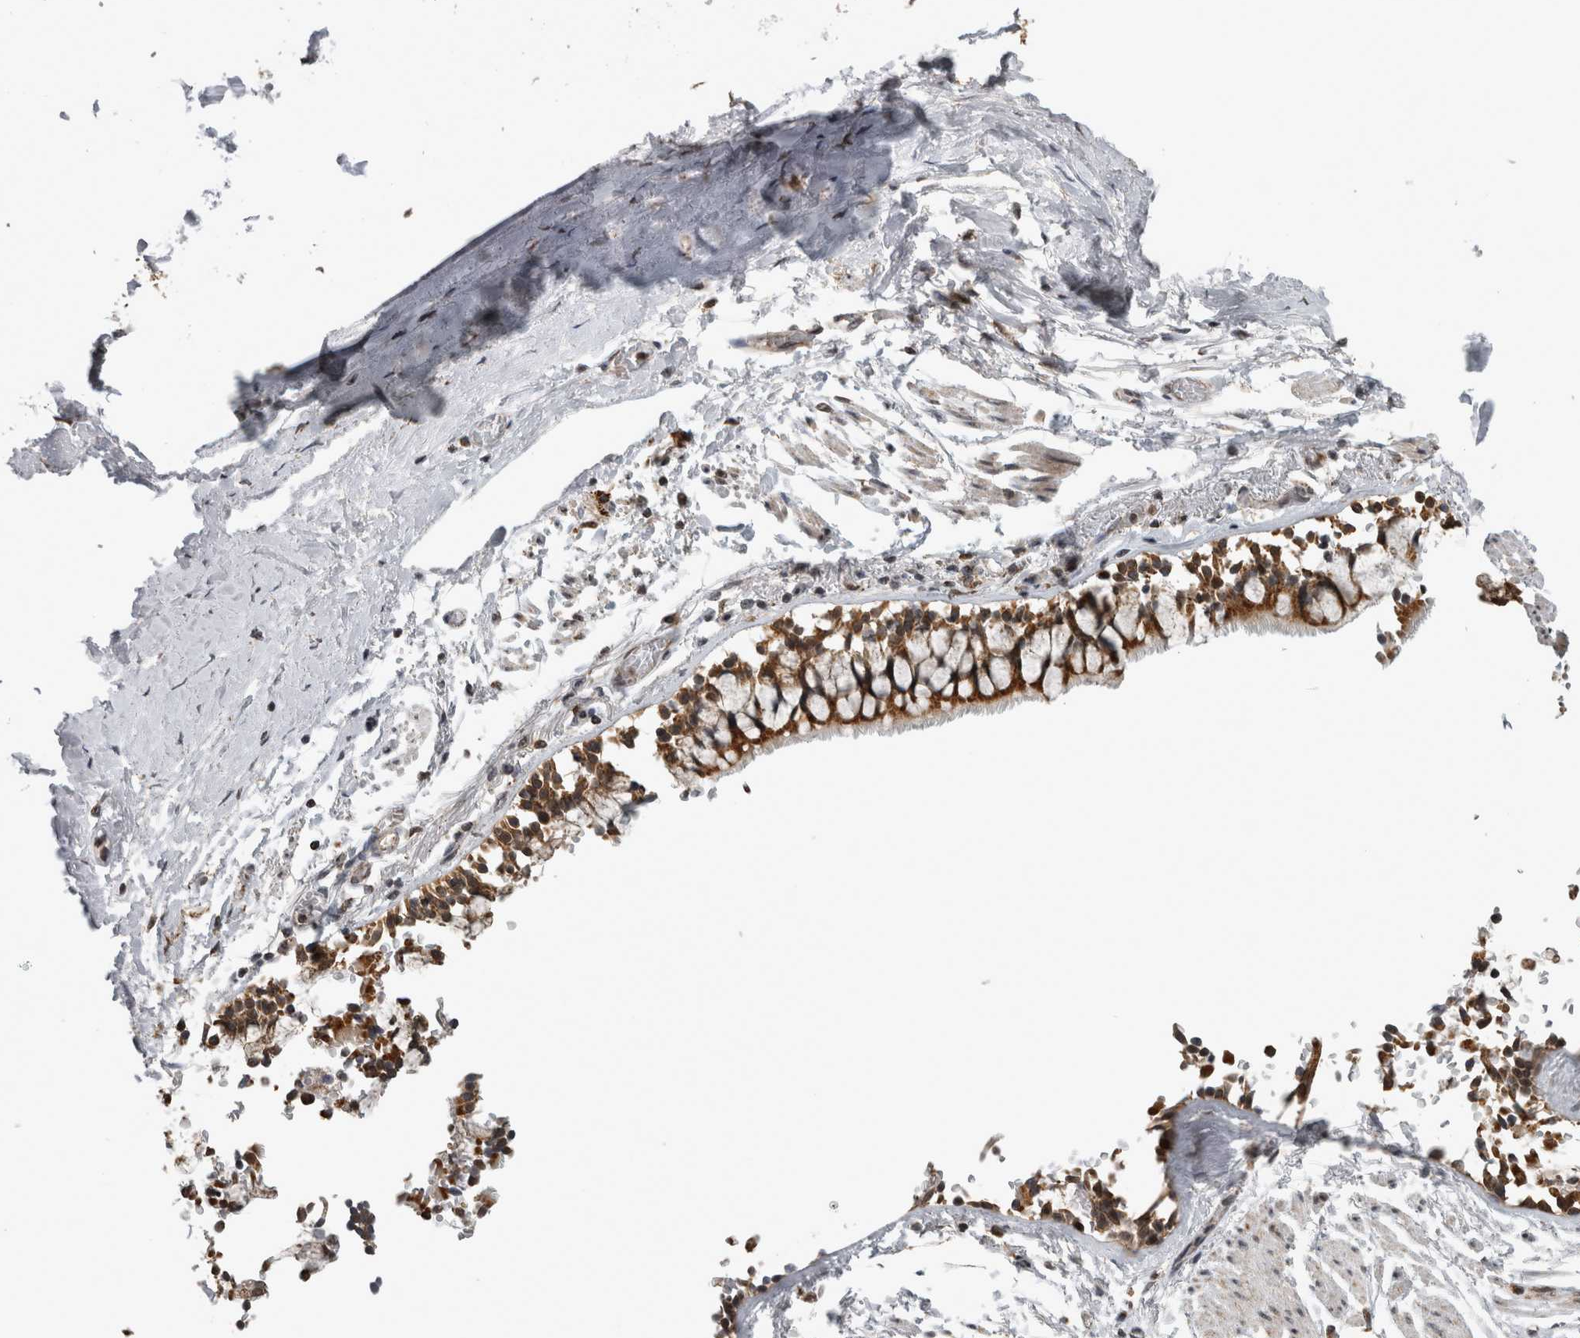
{"staining": {"intensity": "negative", "quantity": "none", "location": "none"}, "tissue": "soft tissue", "cell_type": "Chondrocytes", "image_type": "normal", "snomed": [{"axis": "morphology", "description": "Normal tissue, NOS"}, {"axis": "topography", "description": "Cartilage tissue"}, {"axis": "topography", "description": "Lung"}], "caption": "Immunohistochemistry image of benign human soft tissue stained for a protein (brown), which displays no staining in chondrocytes.", "gene": "OR2K2", "patient": {"sex": "female", "age": 77}}